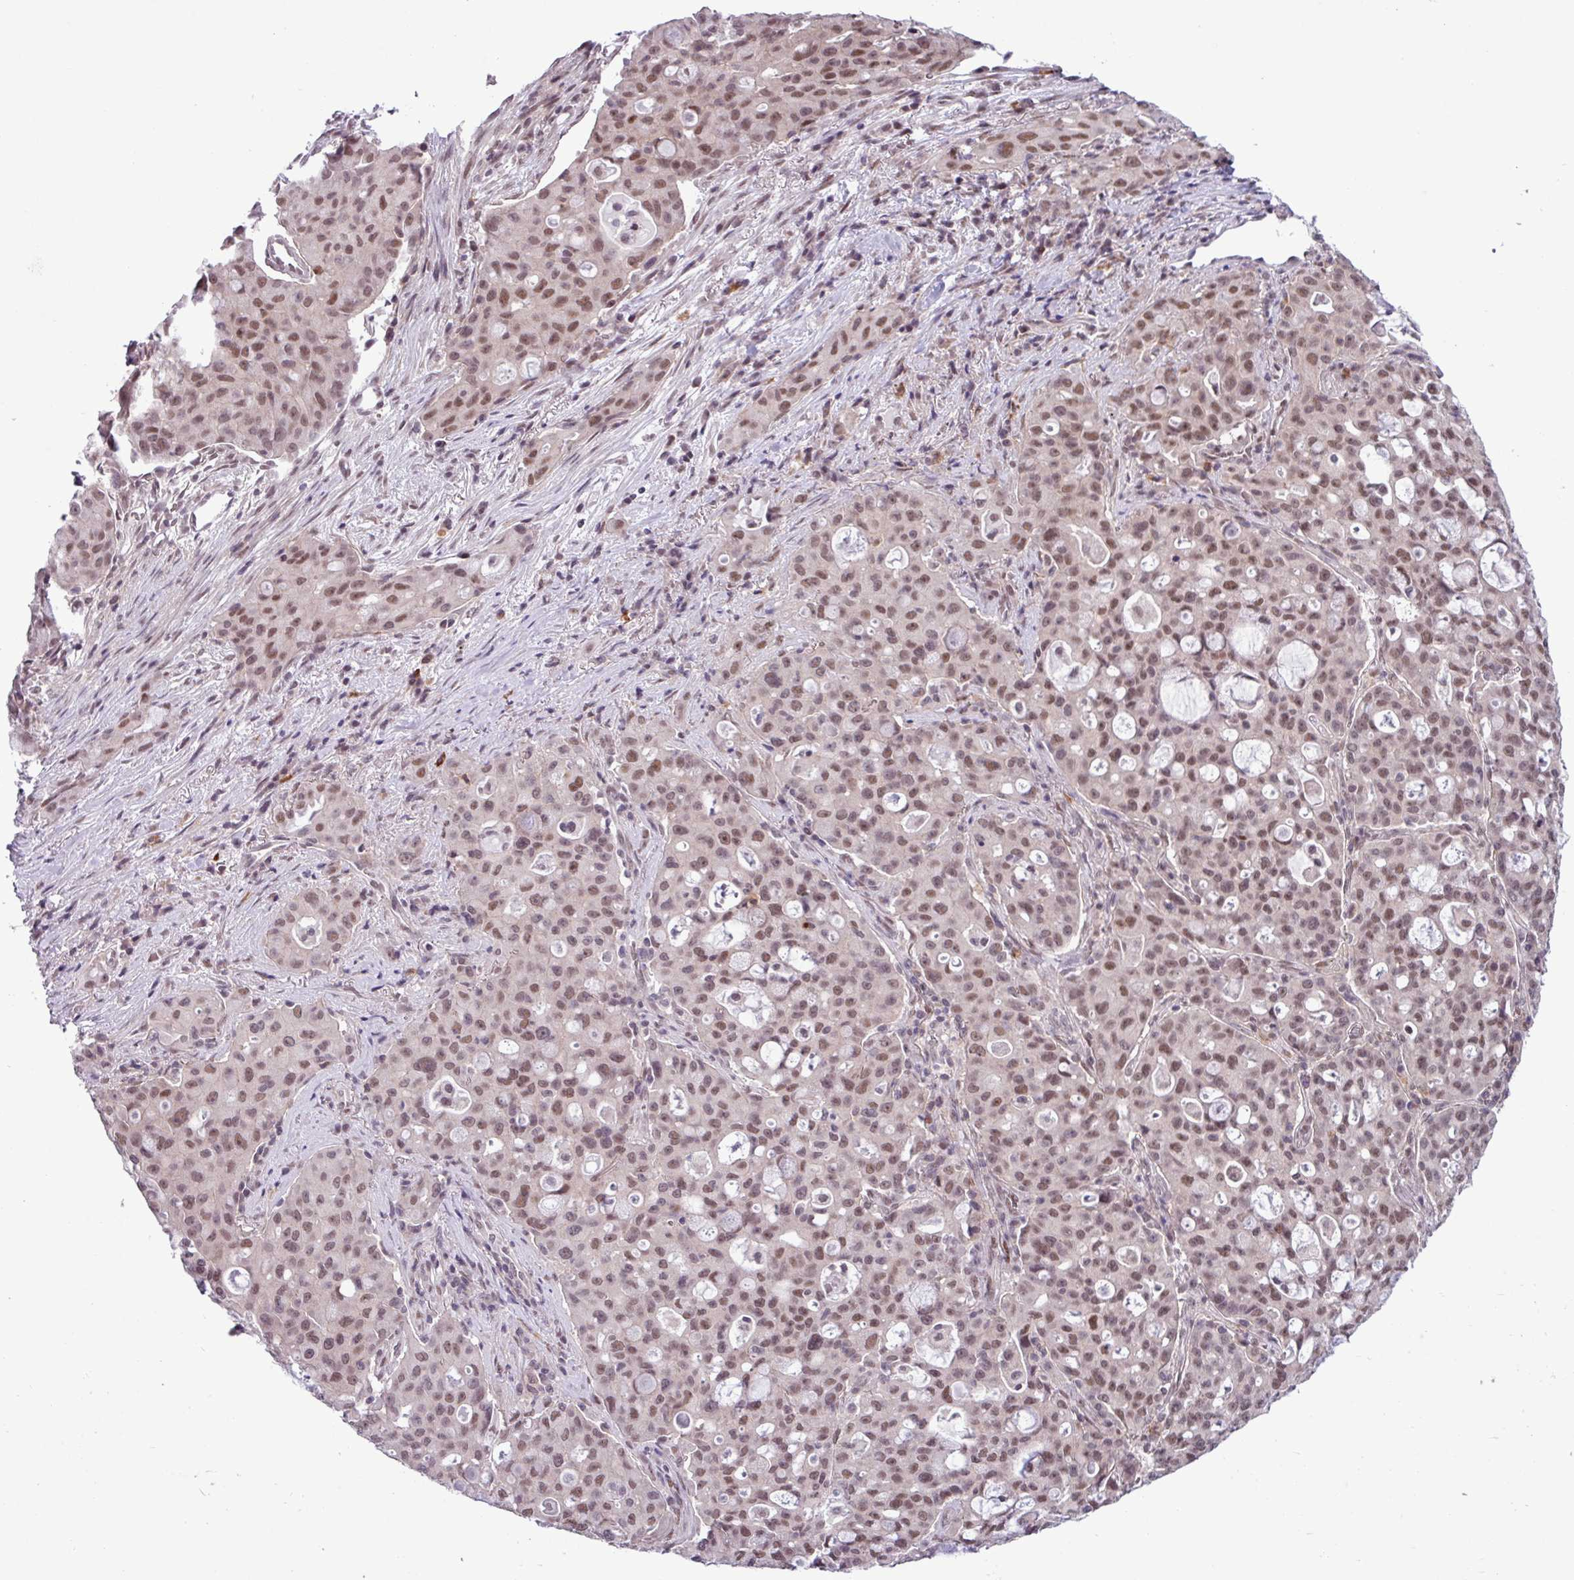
{"staining": {"intensity": "moderate", "quantity": ">75%", "location": "nuclear"}, "tissue": "lung cancer", "cell_type": "Tumor cells", "image_type": "cancer", "snomed": [{"axis": "morphology", "description": "Adenocarcinoma, NOS"}, {"axis": "topography", "description": "Lung"}], "caption": "Moderate nuclear positivity for a protein is appreciated in approximately >75% of tumor cells of lung cancer using immunohistochemistry.", "gene": "NOTCH2", "patient": {"sex": "female", "age": 44}}